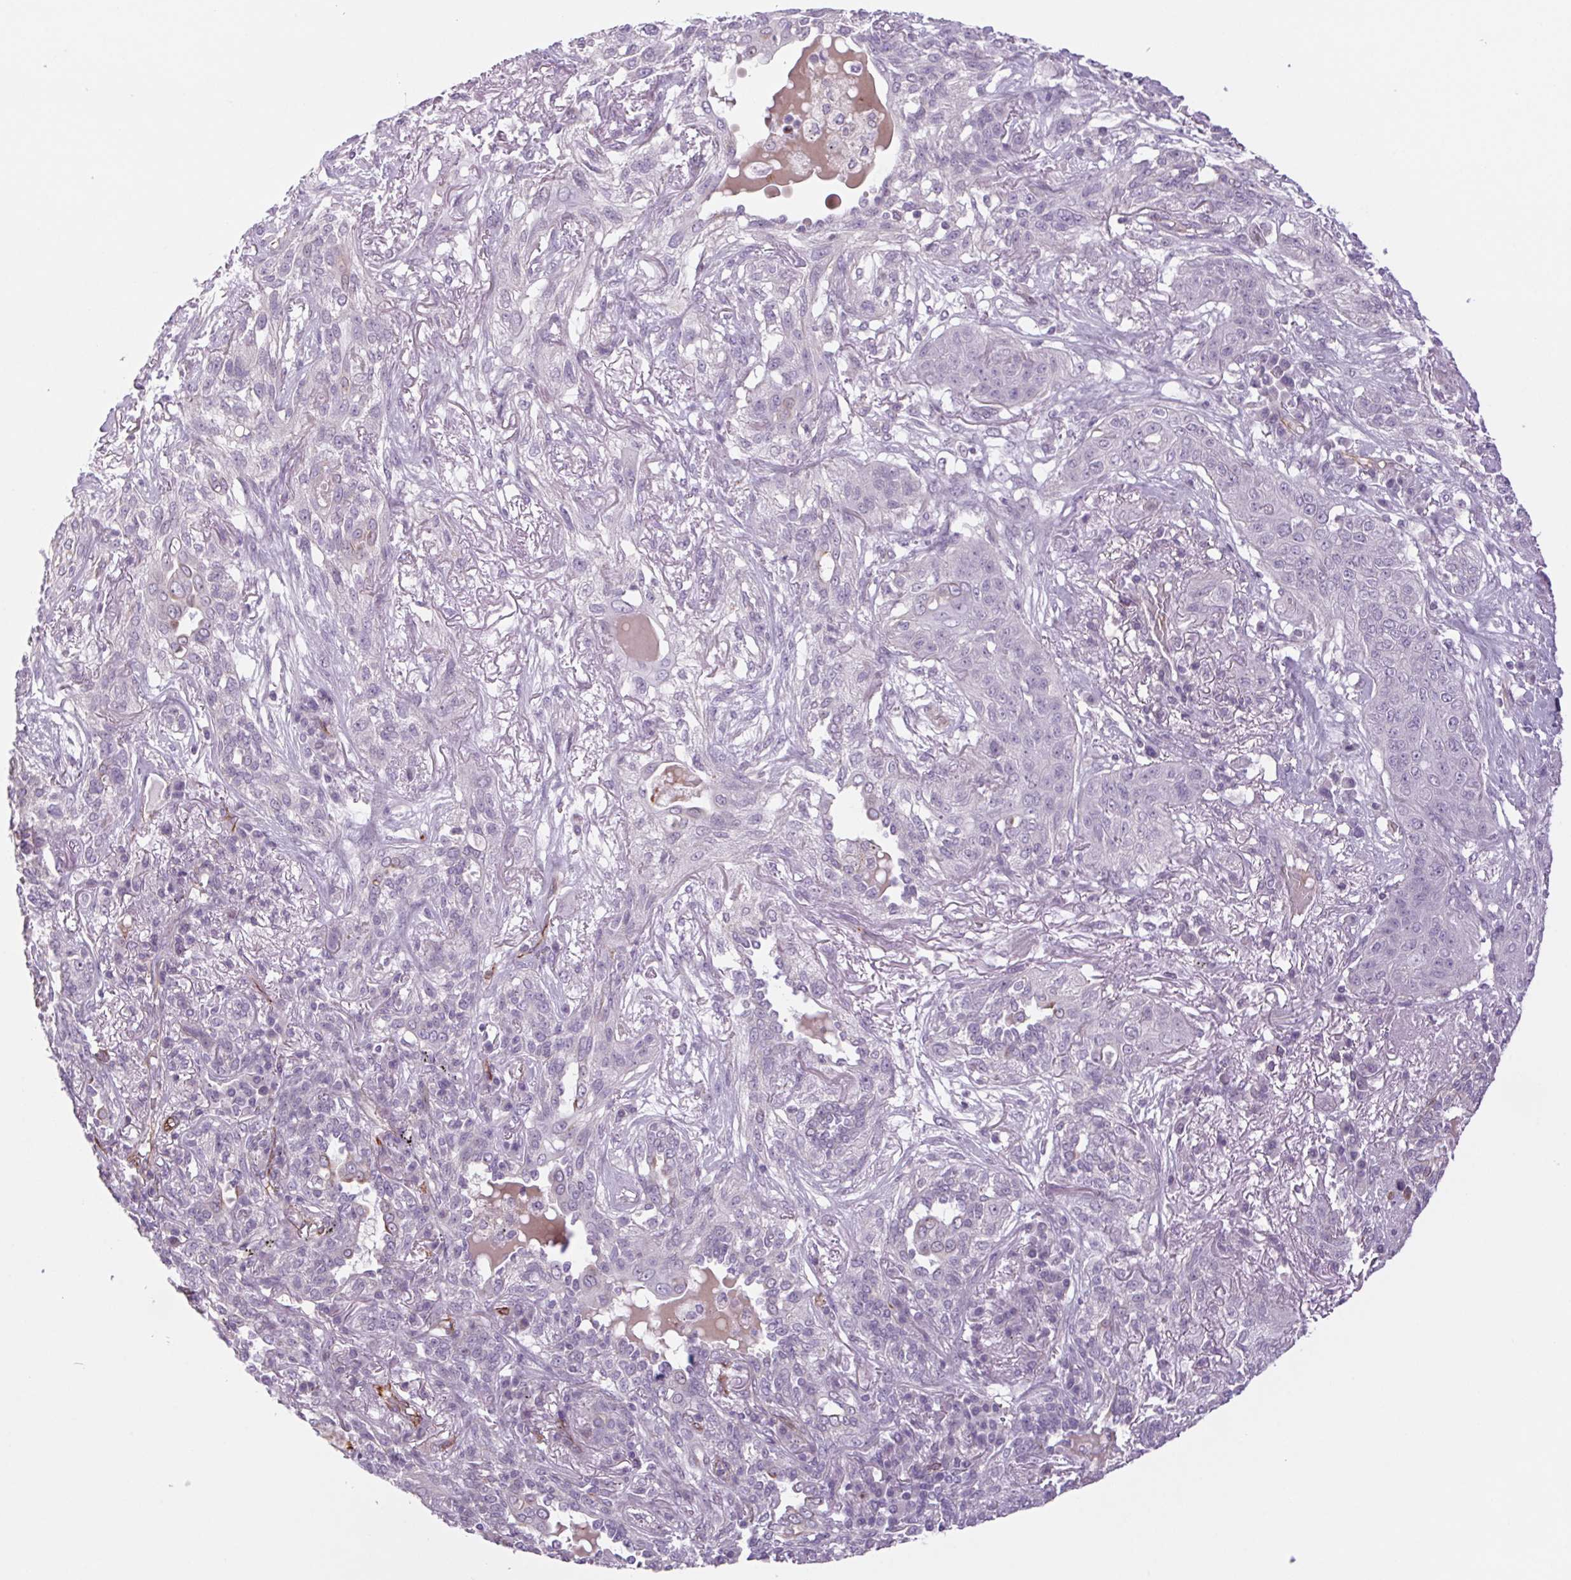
{"staining": {"intensity": "negative", "quantity": "none", "location": "none"}, "tissue": "lung cancer", "cell_type": "Tumor cells", "image_type": "cancer", "snomed": [{"axis": "morphology", "description": "Squamous cell carcinoma, NOS"}, {"axis": "topography", "description": "Lung"}], "caption": "Immunohistochemical staining of human lung squamous cell carcinoma exhibits no significant expression in tumor cells.", "gene": "MS4A13", "patient": {"sex": "female", "age": 70}}